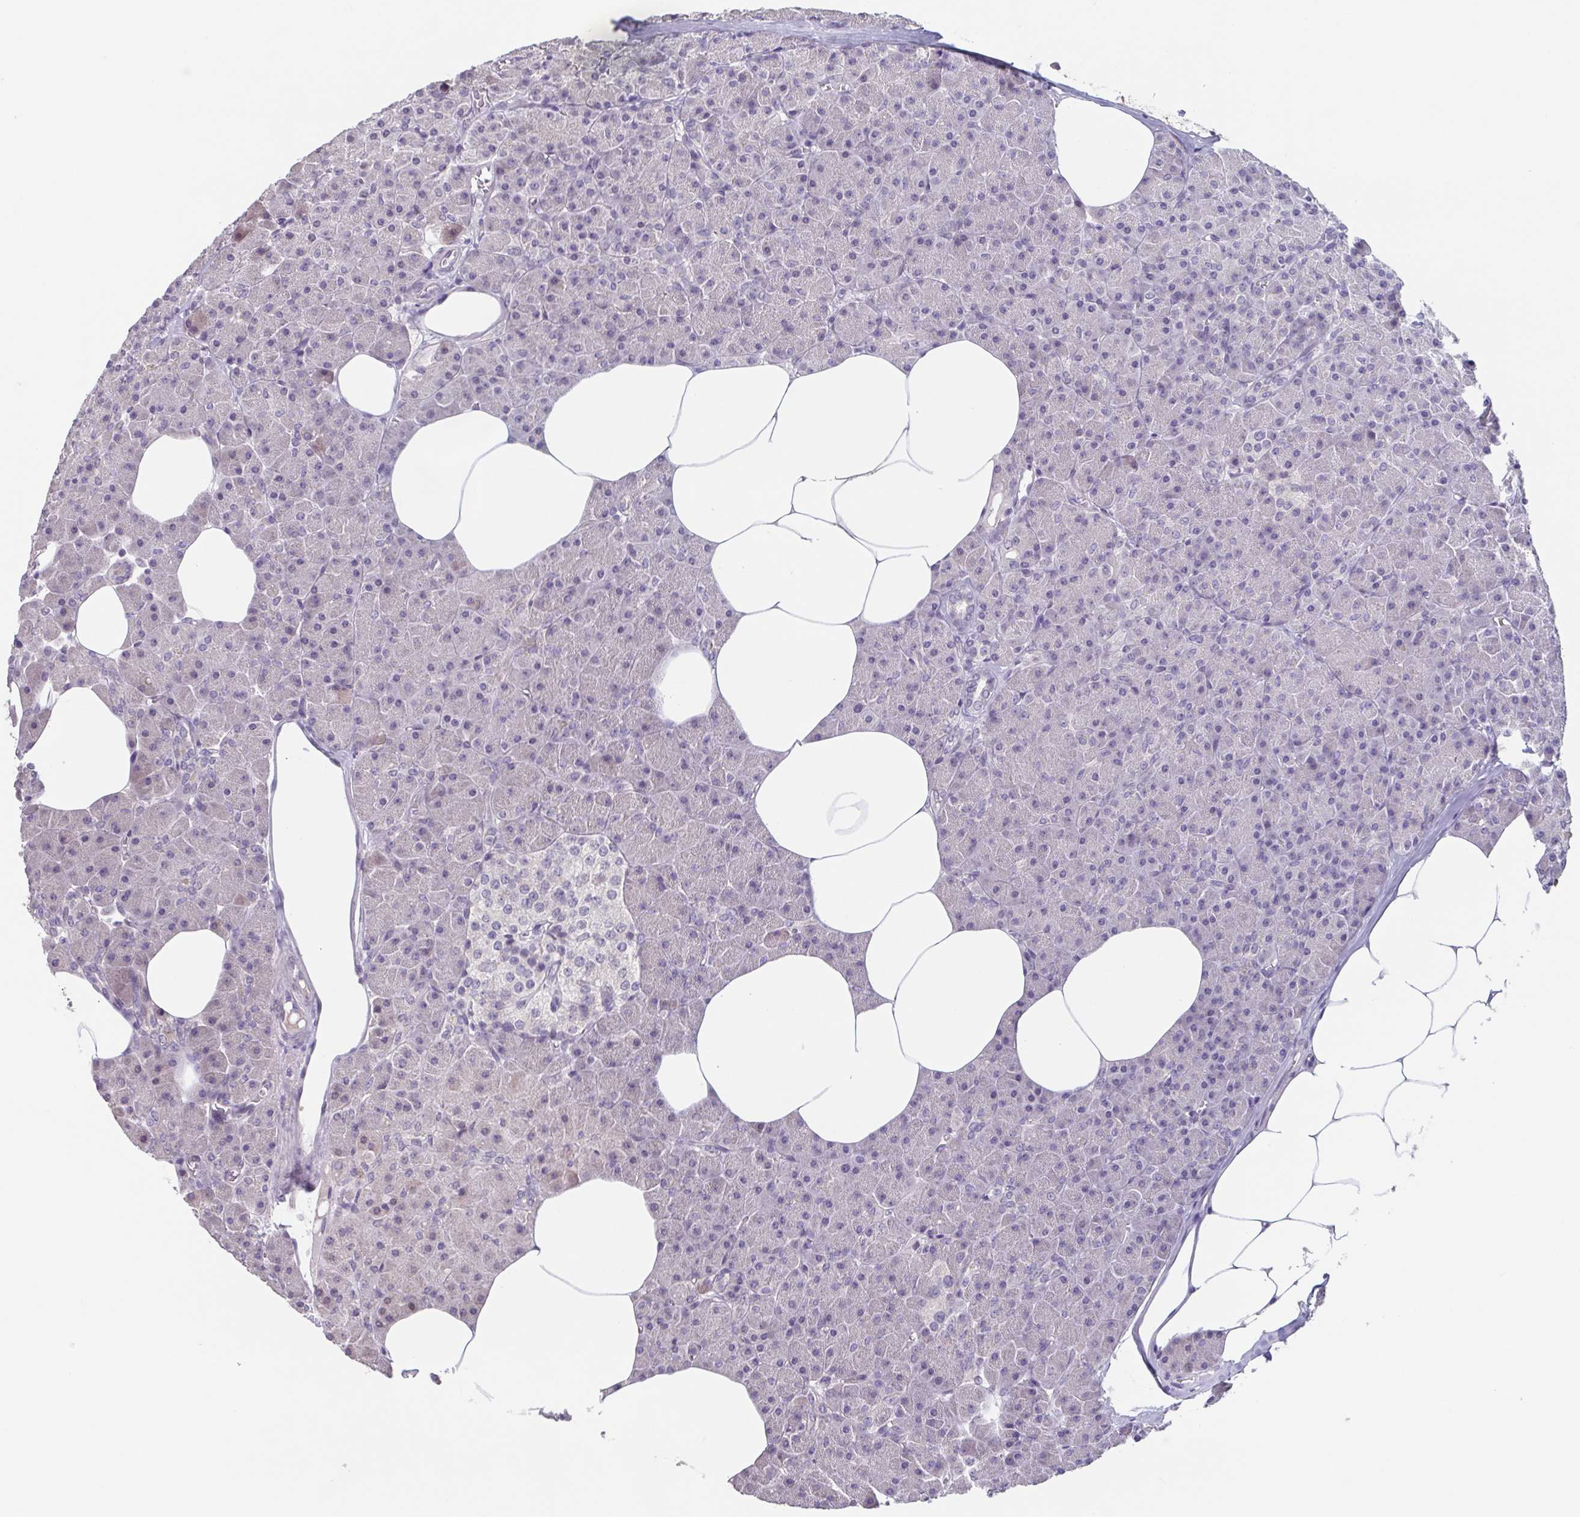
{"staining": {"intensity": "negative", "quantity": "none", "location": "none"}, "tissue": "pancreas", "cell_type": "Exocrine glandular cells", "image_type": "normal", "snomed": [{"axis": "morphology", "description": "Normal tissue, NOS"}, {"axis": "topography", "description": "Pancreas"}], "caption": "Human pancreas stained for a protein using immunohistochemistry reveals no staining in exocrine glandular cells.", "gene": "GHRL", "patient": {"sex": "female", "age": 45}}